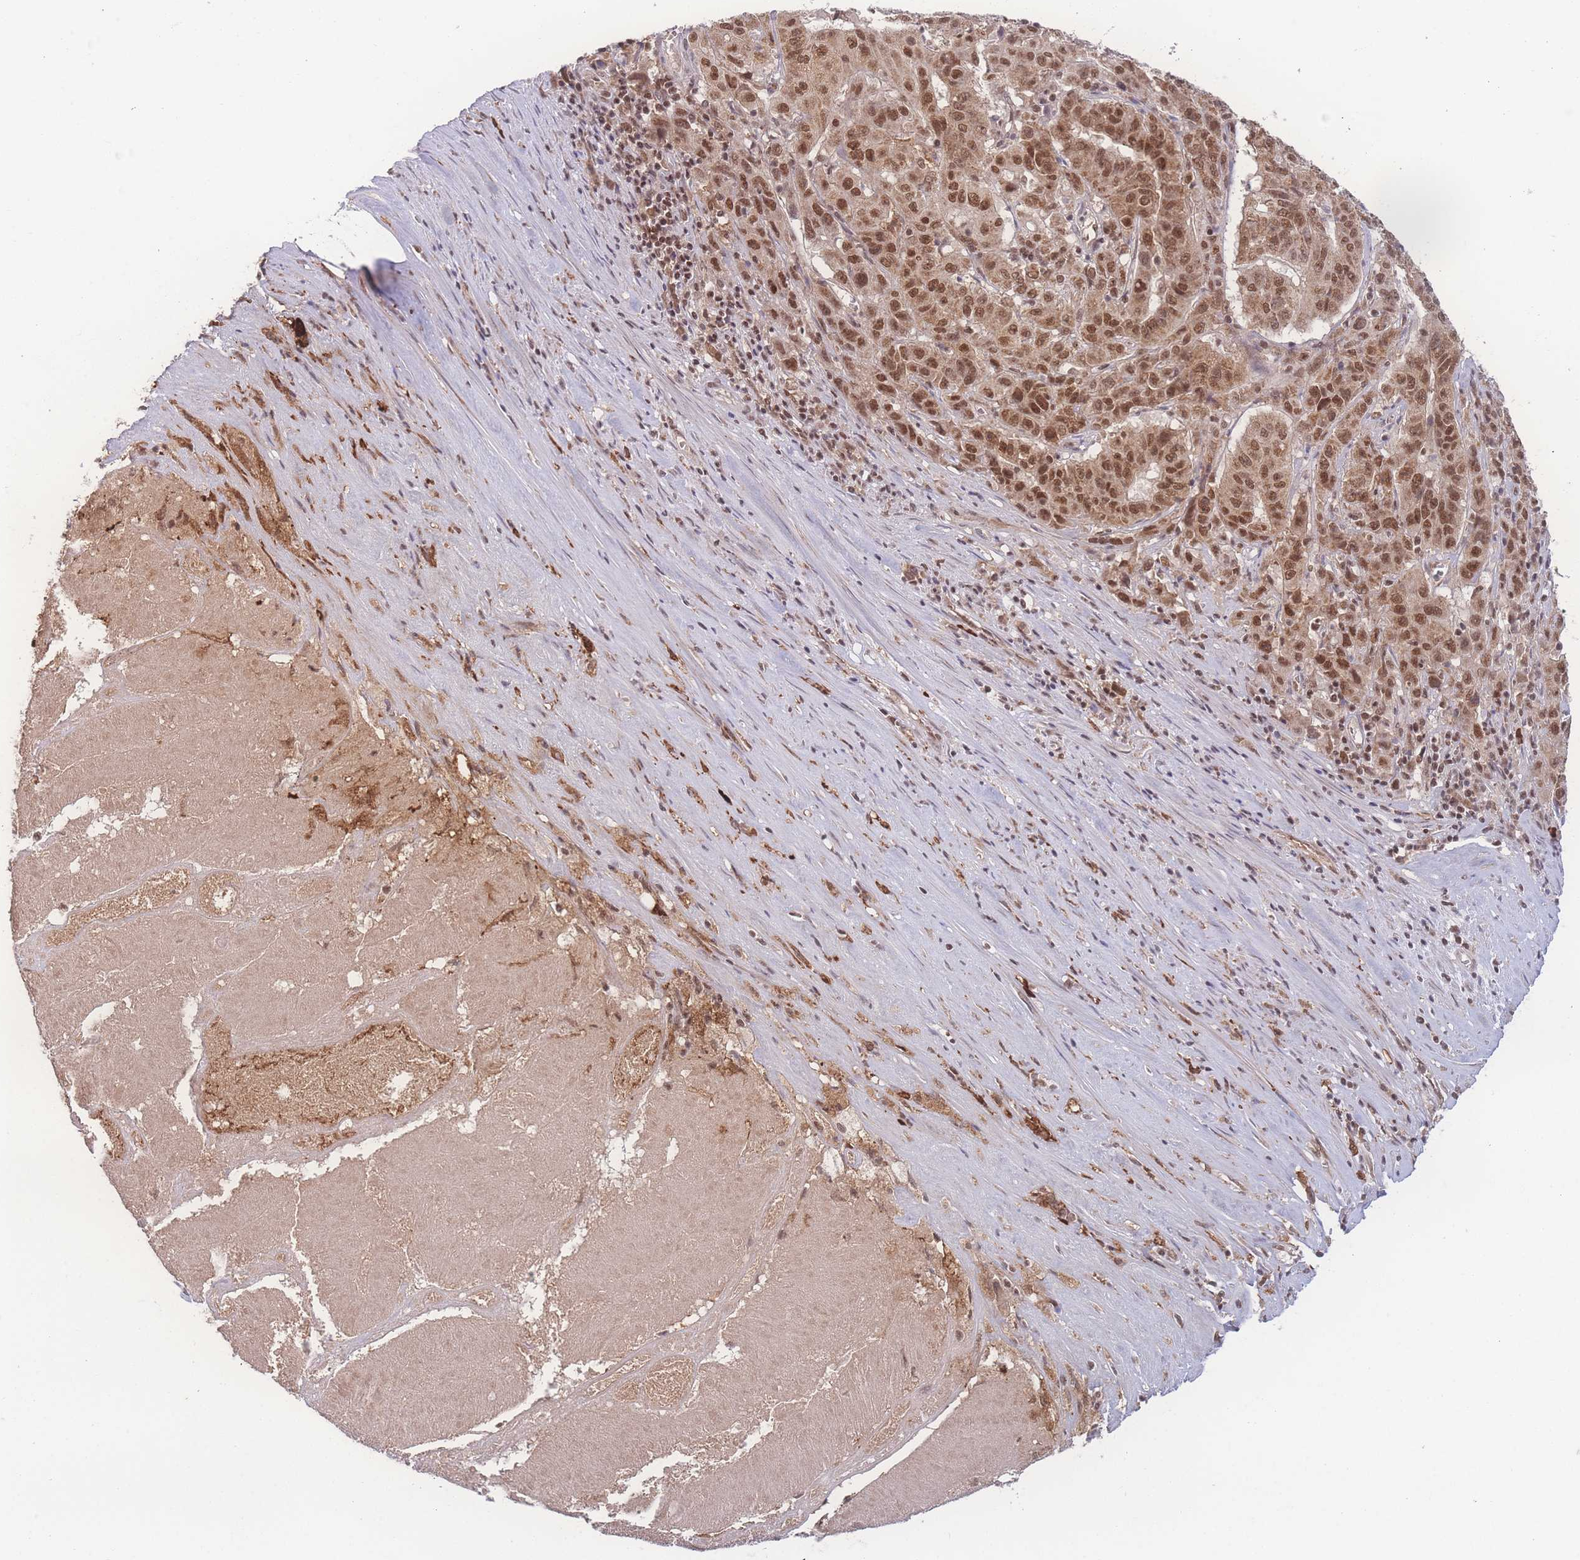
{"staining": {"intensity": "moderate", "quantity": ">75%", "location": "nuclear"}, "tissue": "pancreatic cancer", "cell_type": "Tumor cells", "image_type": "cancer", "snomed": [{"axis": "morphology", "description": "Adenocarcinoma, NOS"}, {"axis": "topography", "description": "Pancreas"}], "caption": "This histopathology image reveals IHC staining of pancreatic adenocarcinoma, with medium moderate nuclear positivity in approximately >75% of tumor cells.", "gene": "RAVER1", "patient": {"sex": "male", "age": 63}}